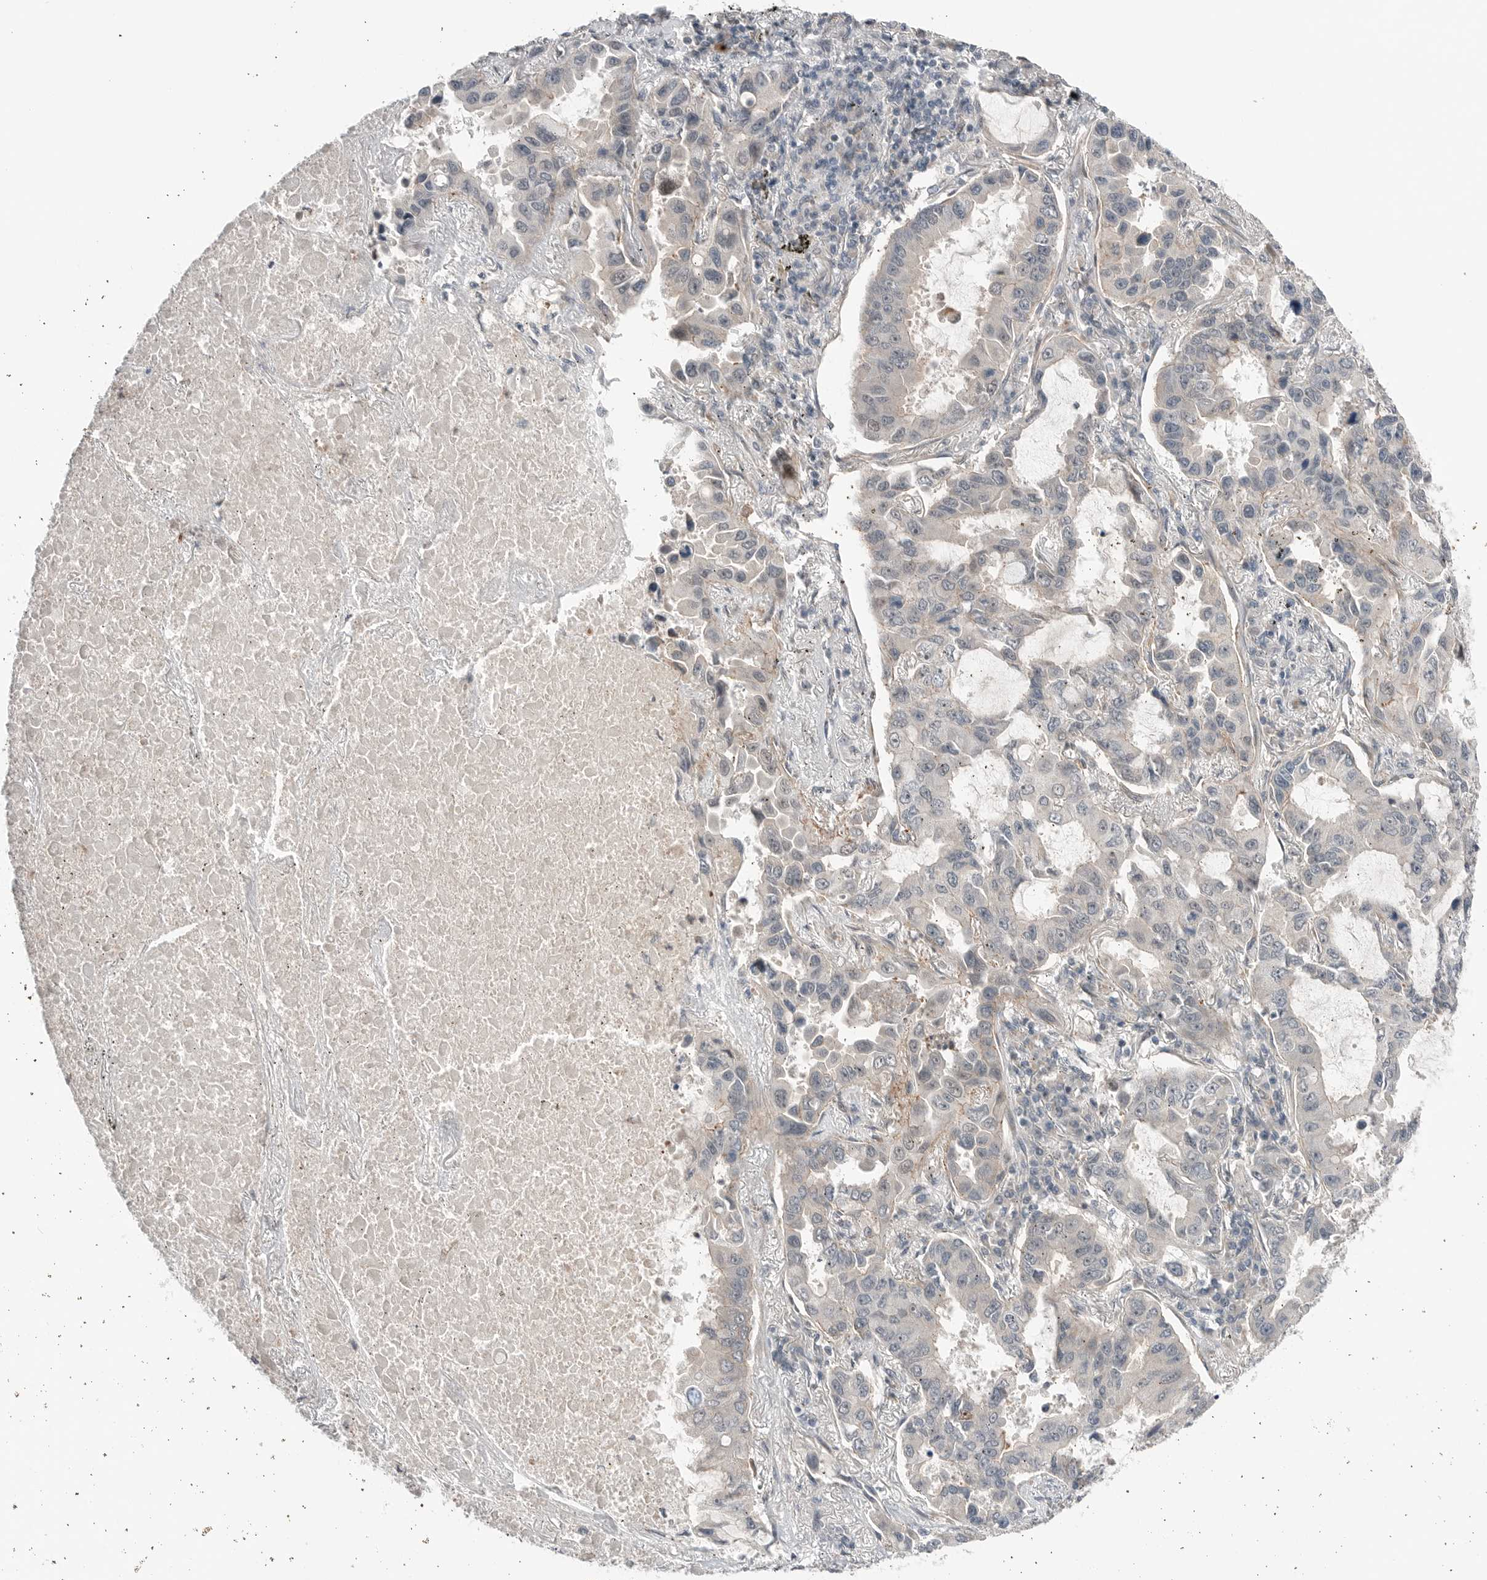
{"staining": {"intensity": "negative", "quantity": "none", "location": "none"}, "tissue": "lung cancer", "cell_type": "Tumor cells", "image_type": "cancer", "snomed": [{"axis": "morphology", "description": "Adenocarcinoma, NOS"}, {"axis": "topography", "description": "Lung"}], "caption": "Immunohistochemical staining of lung cancer displays no significant expression in tumor cells. (Brightfield microscopy of DAB (3,3'-diaminobenzidine) IHC at high magnification).", "gene": "NTAQ1", "patient": {"sex": "male", "age": 64}}